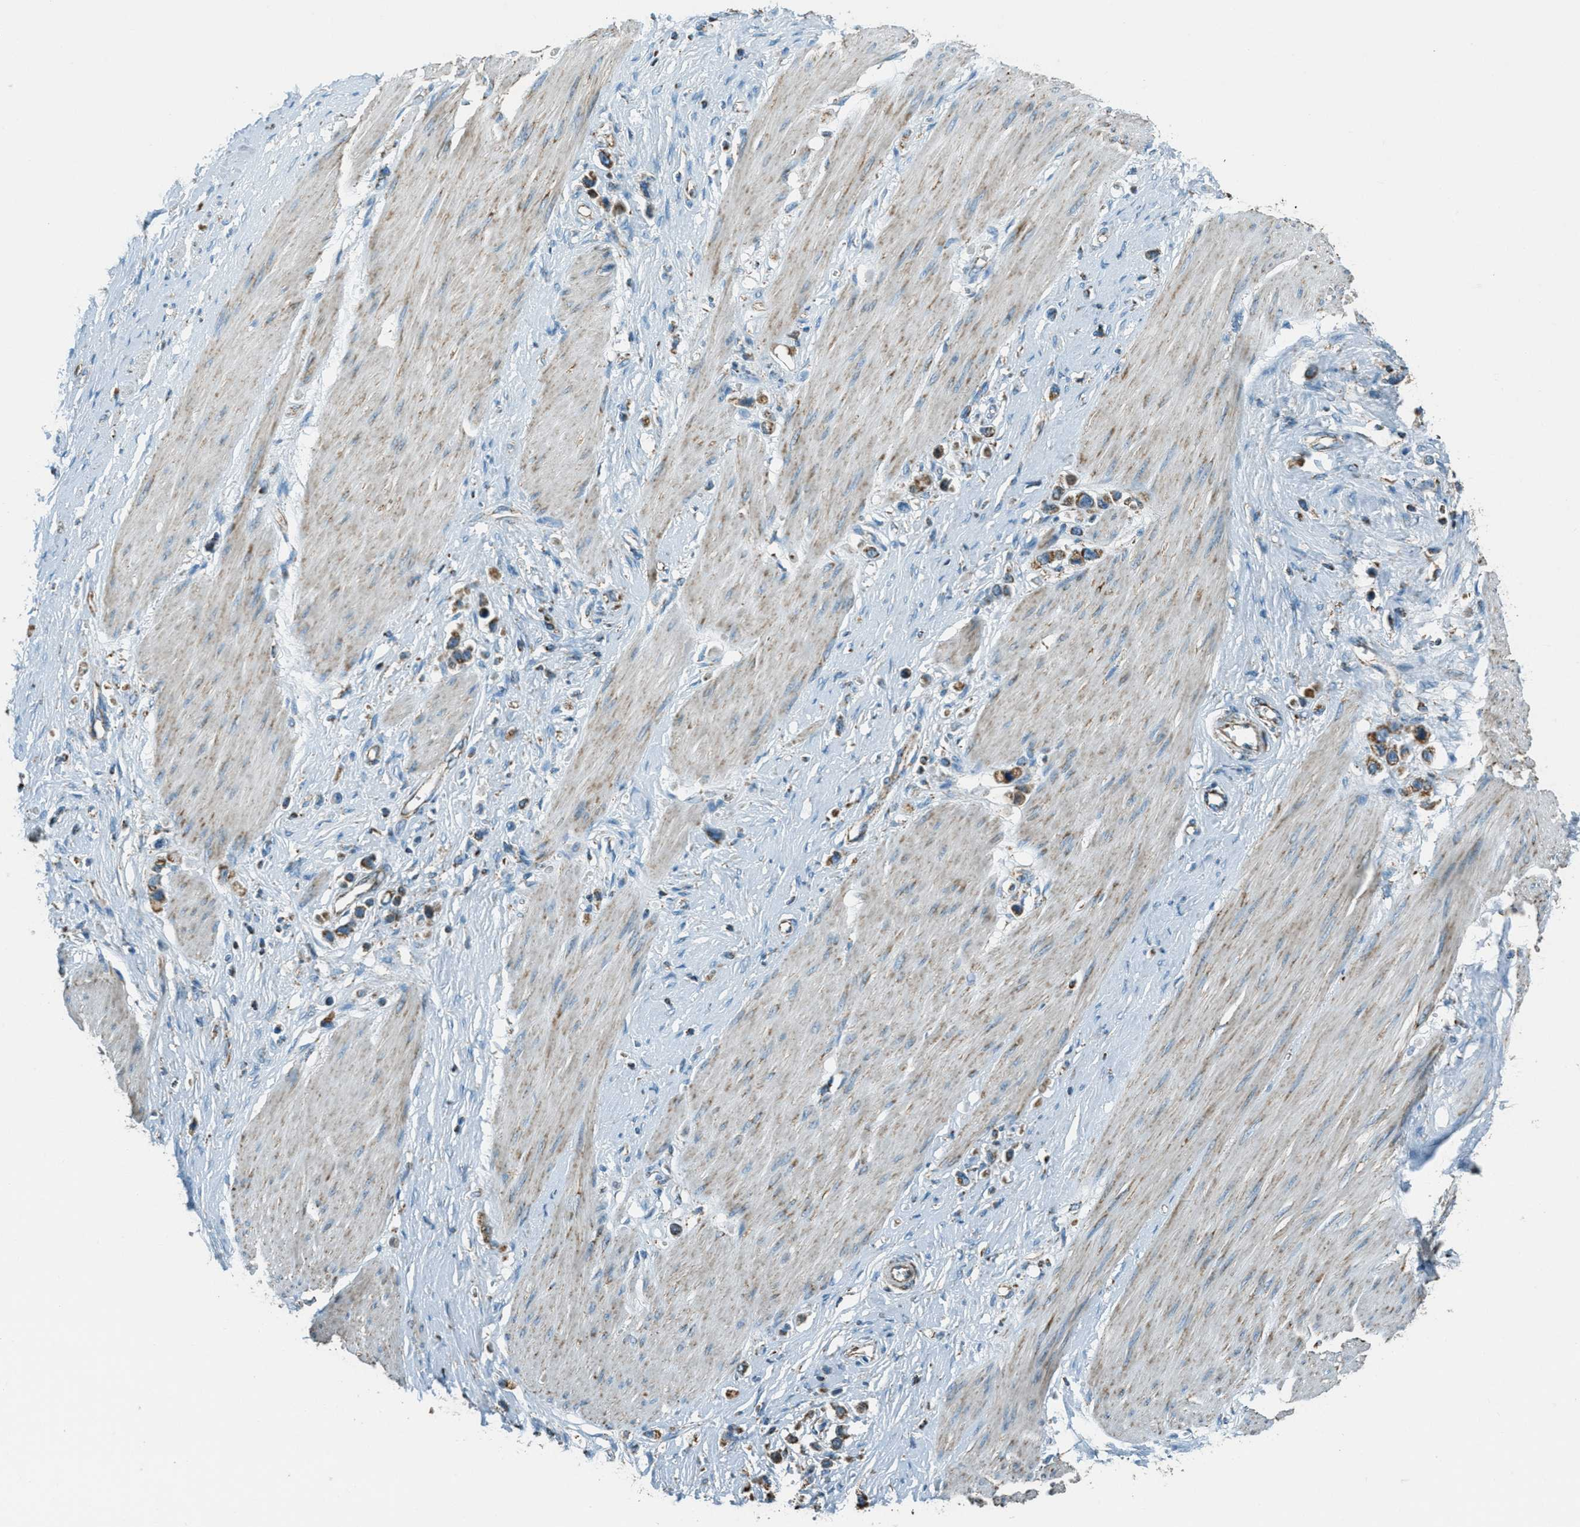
{"staining": {"intensity": "moderate", "quantity": ">75%", "location": "cytoplasmic/membranous"}, "tissue": "stomach cancer", "cell_type": "Tumor cells", "image_type": "cancer", "snomed": [{"axis": "morphology", "description": "Adenocarcinoma, NOS"}, {"axis": "topography", "description": "Stomach"}], "caption": "Protein staining by immunohistochemistry exhibits moderate cytoplasmic/membranous staining in about >75% of tumor cells in stomach cancer (adenocarcinoma).", "gene": "CHST15", "patient": {"sex": "female", "age": 65}}